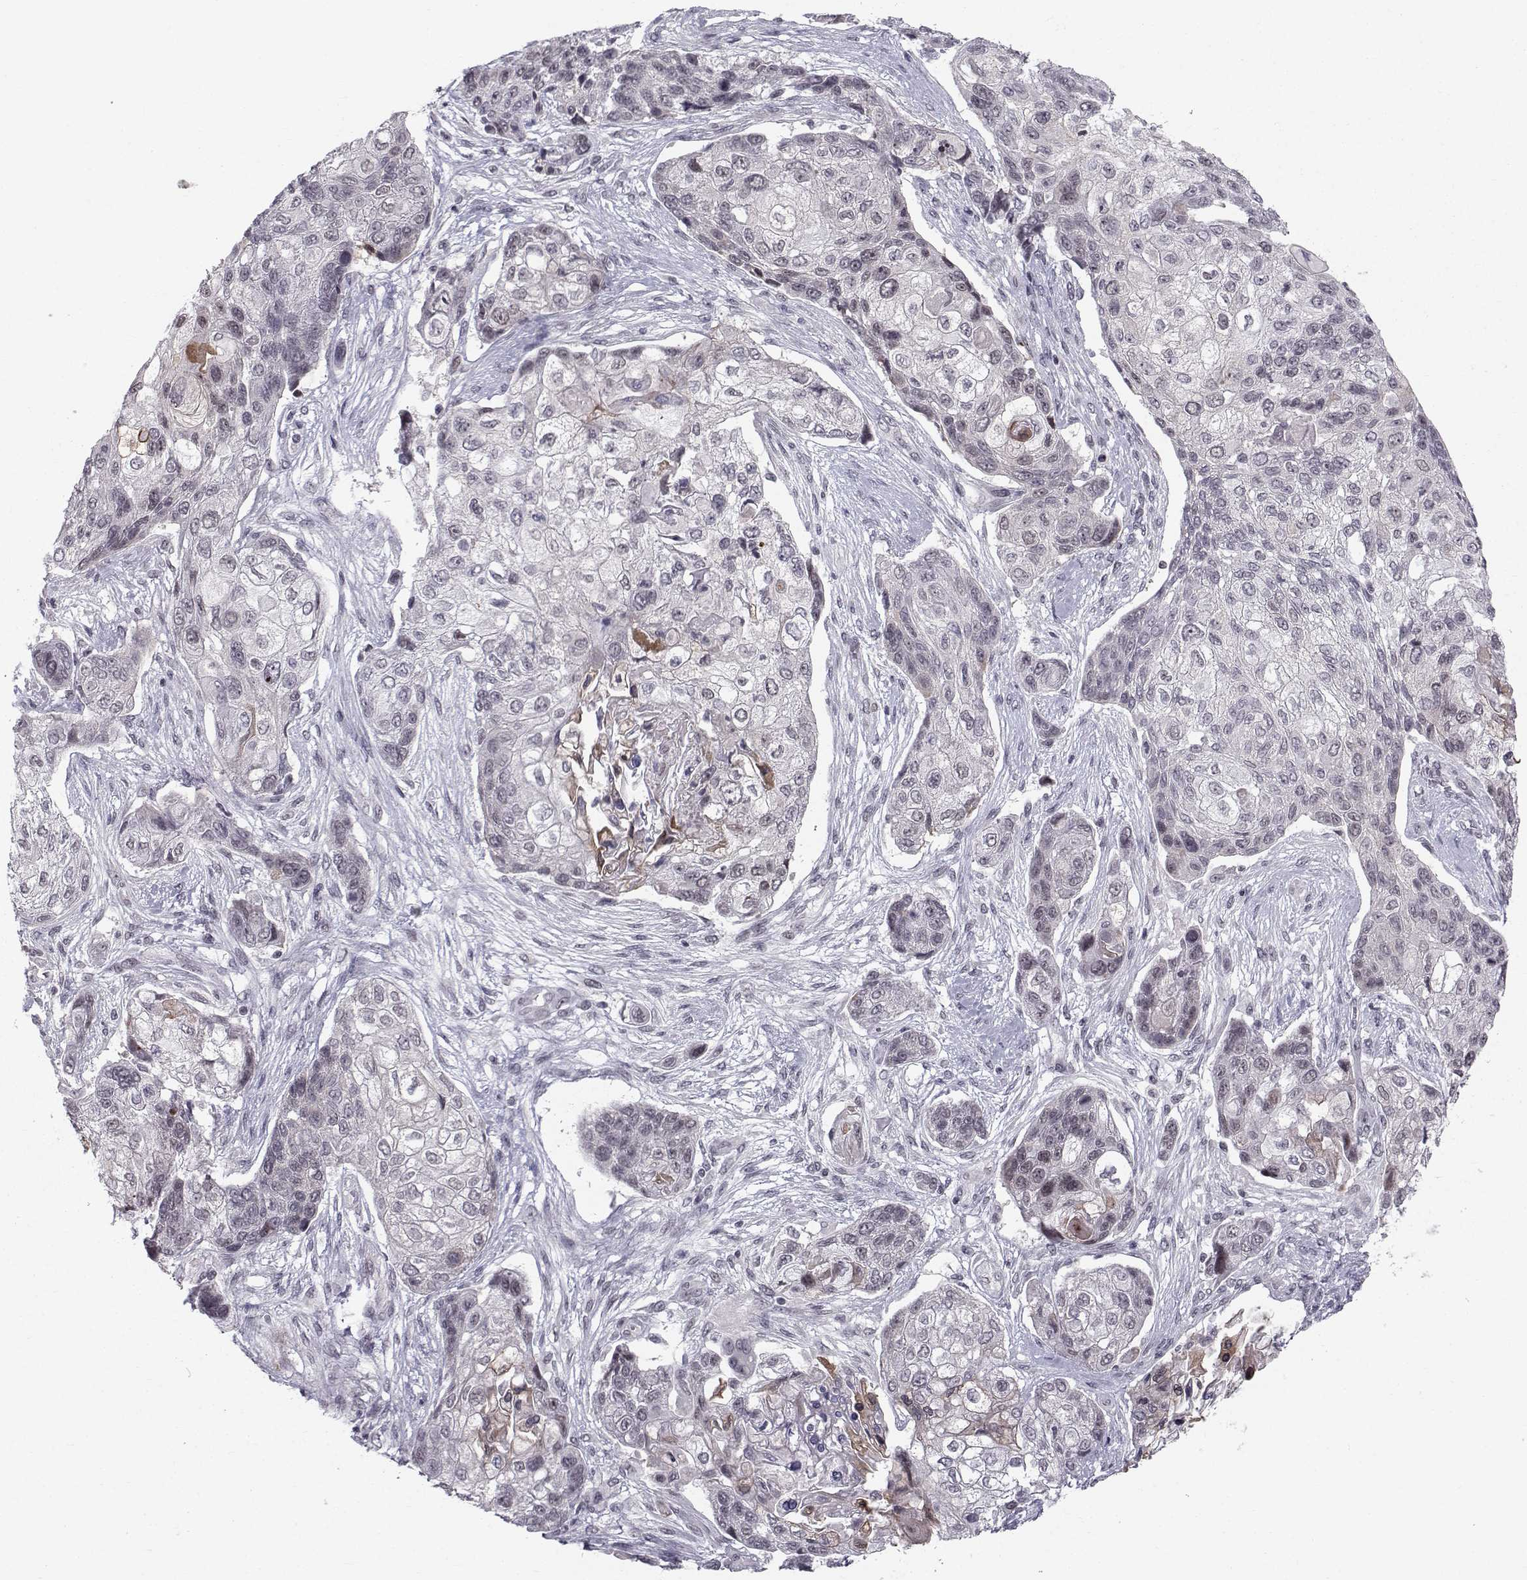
{"staining": {"intensity": "negative", "quantity": "none", "location": "none"}, "tissue": "lung cancer", "cell_type": "Tumor cells", "image_type": "cancer", "snomed": [{"axis": "morphology", "description": "Squamous cell carcinoma, NOS"}, {"axis": "topography", "description": "Lung"}], "caption": "Human squamous cell carcinoma (lung) stained for a protein using immunohistochemistry displays no positivity in tumor cells.", "gene": "MARCHF4", "patient": {"sex": "male", "age": 69}}